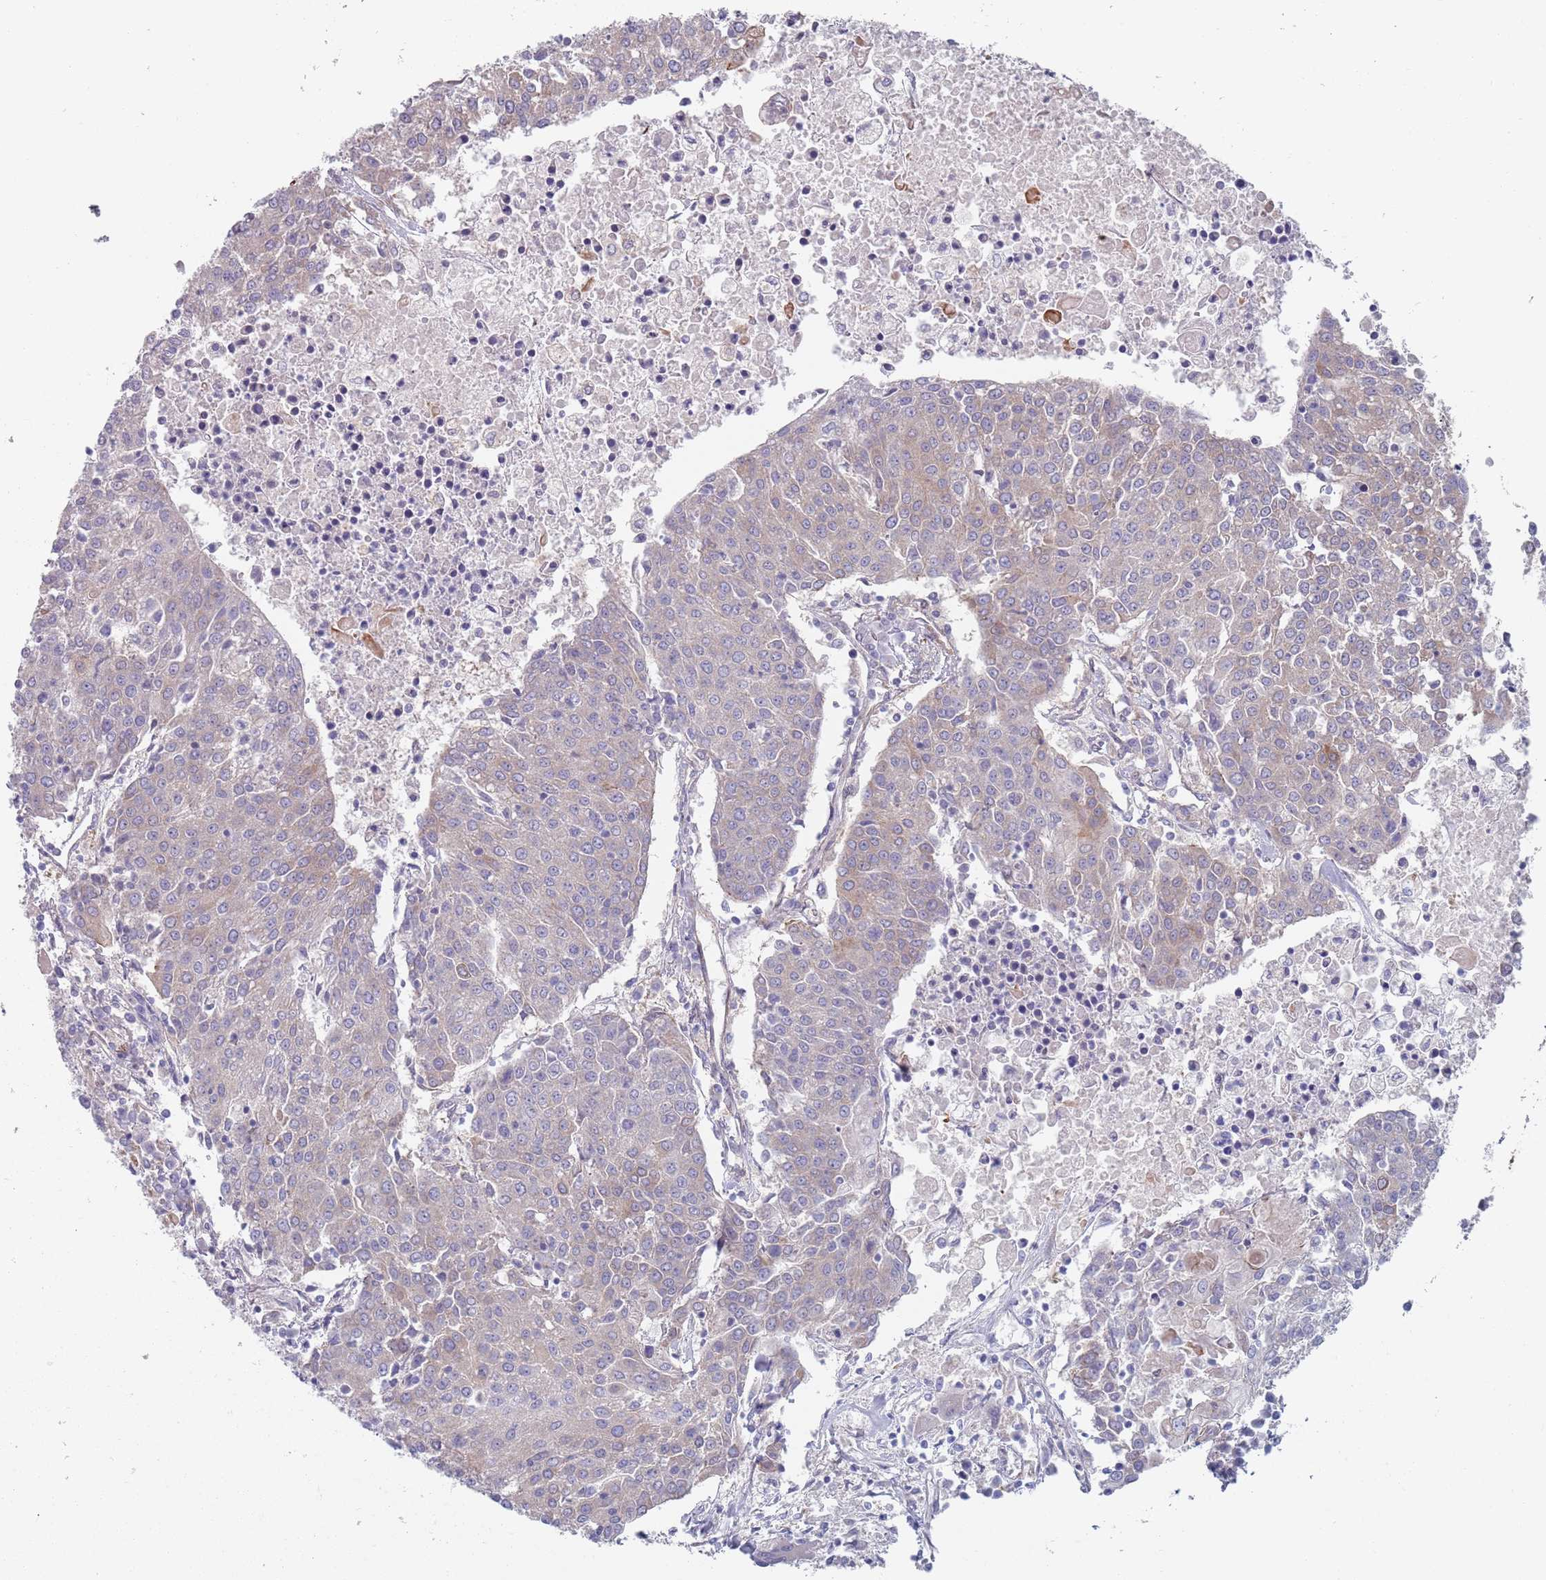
{"staining": {"intensity": "weak", "quantity": "<25%", "location": "cytoplasmic/membranous"}, "tissue": "urothelial cancer", "cell_type": "Tumor cells", "image_type": "cancer", "snomed": [{"axis": "morphology", "description": "Urothelial carcinoma, High grade"}, {"axis": "topography", "description": "Urinary bladder"}], "caption": "This is an immunohistochemistry (IHC) image of urothelial cancer. There is no staining in tumor cells.", "gene": "APPL2", "patient": {"sex": "female", "age": 85}}